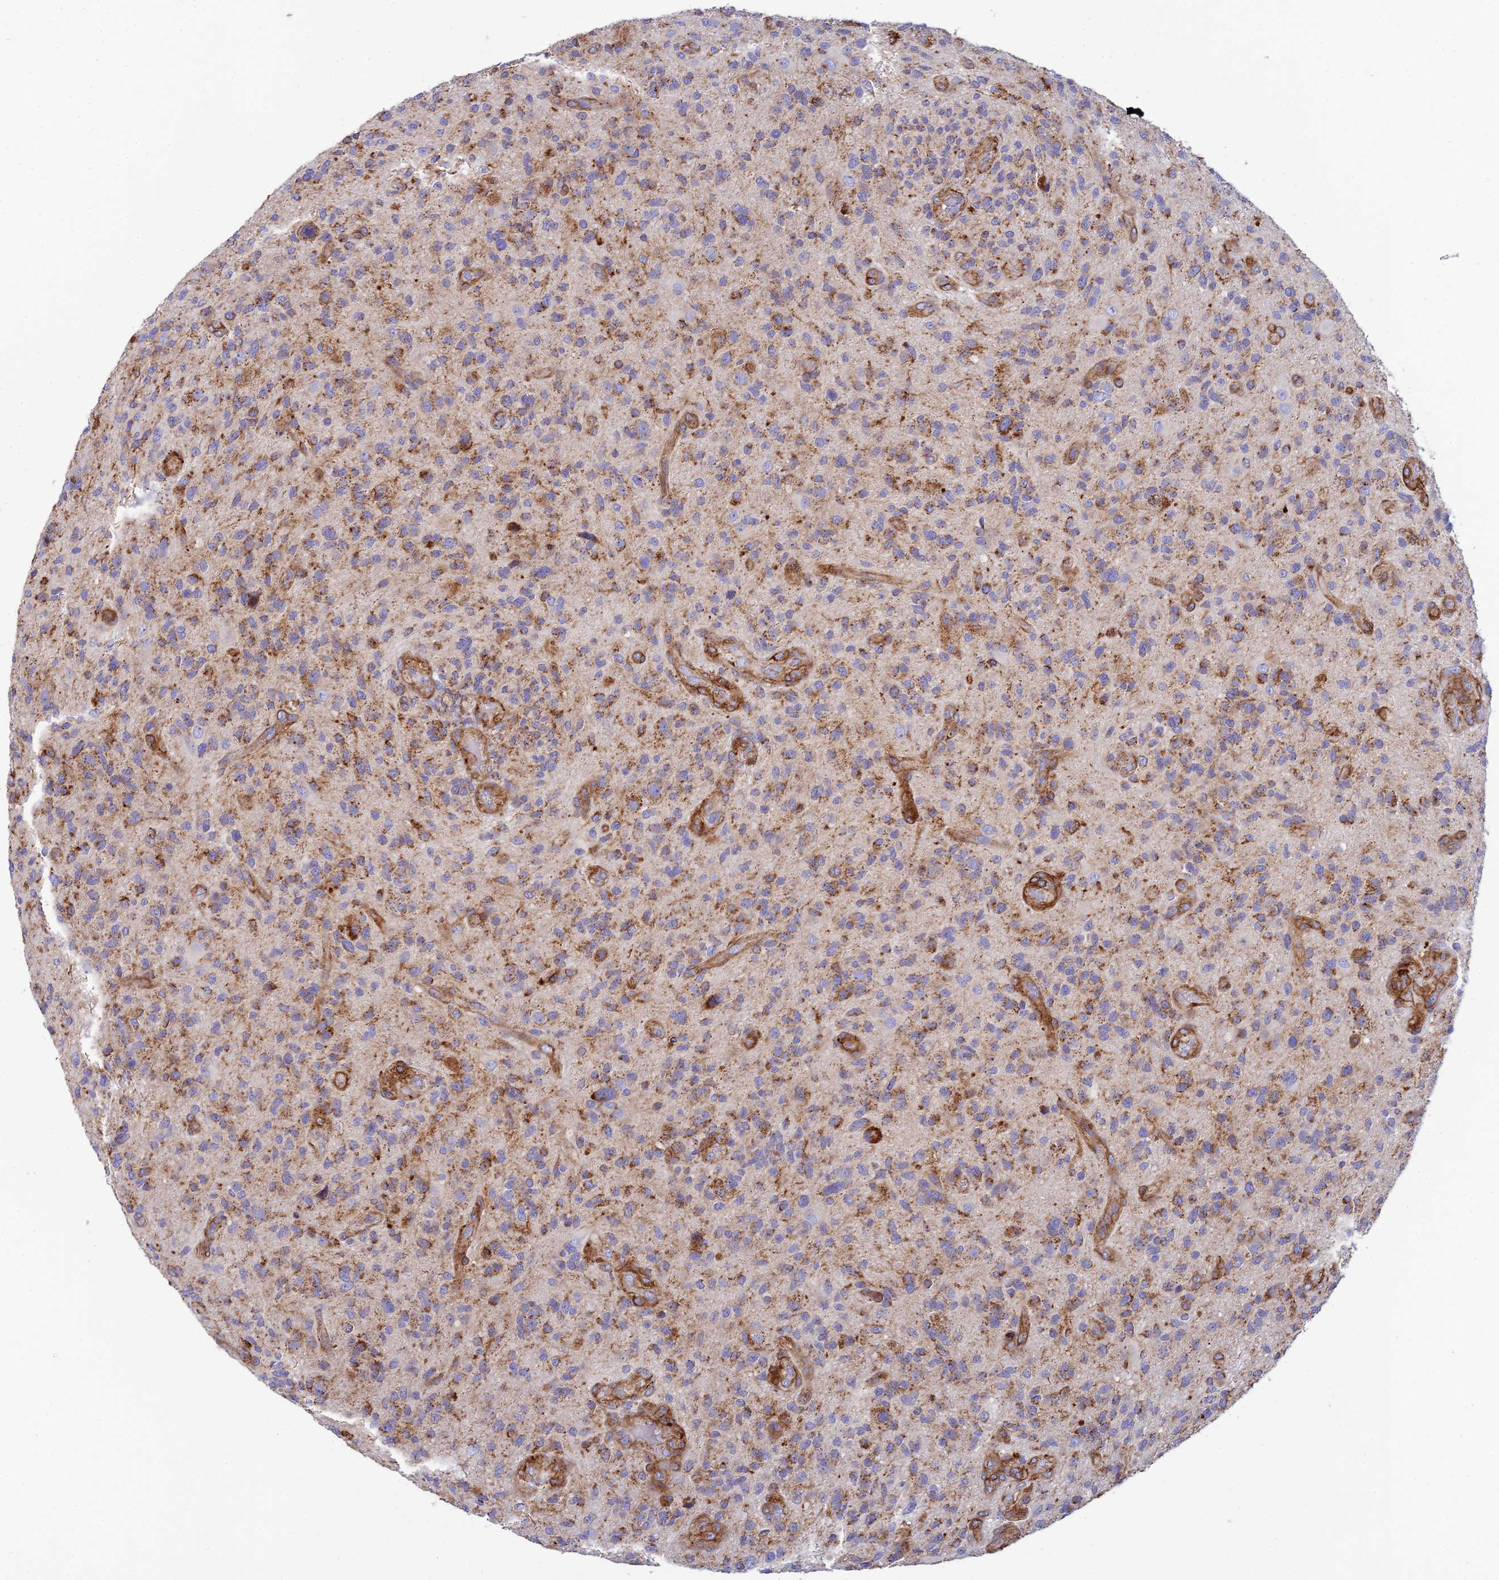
{"staining": {"intensity": "moderate", "quantity": ">75%", "location": "cytoplasmic/membranous"}, "tissue": "glioma", "cell_type": "Tumor cells", "image_type": "cancer", "snomed": [{"axis": "morphology", "description": "Glioma, malignant, High grade"}, {"axis": "topography", "description": "Brain"}], "caption": "An image of malignant high-grade glioma stained for a protein reveals moderate cytoplasmic/membranous brown staining in tumor cells.", "gene": "CSPG4", "patient": {"sex": "male", "age": 47}}